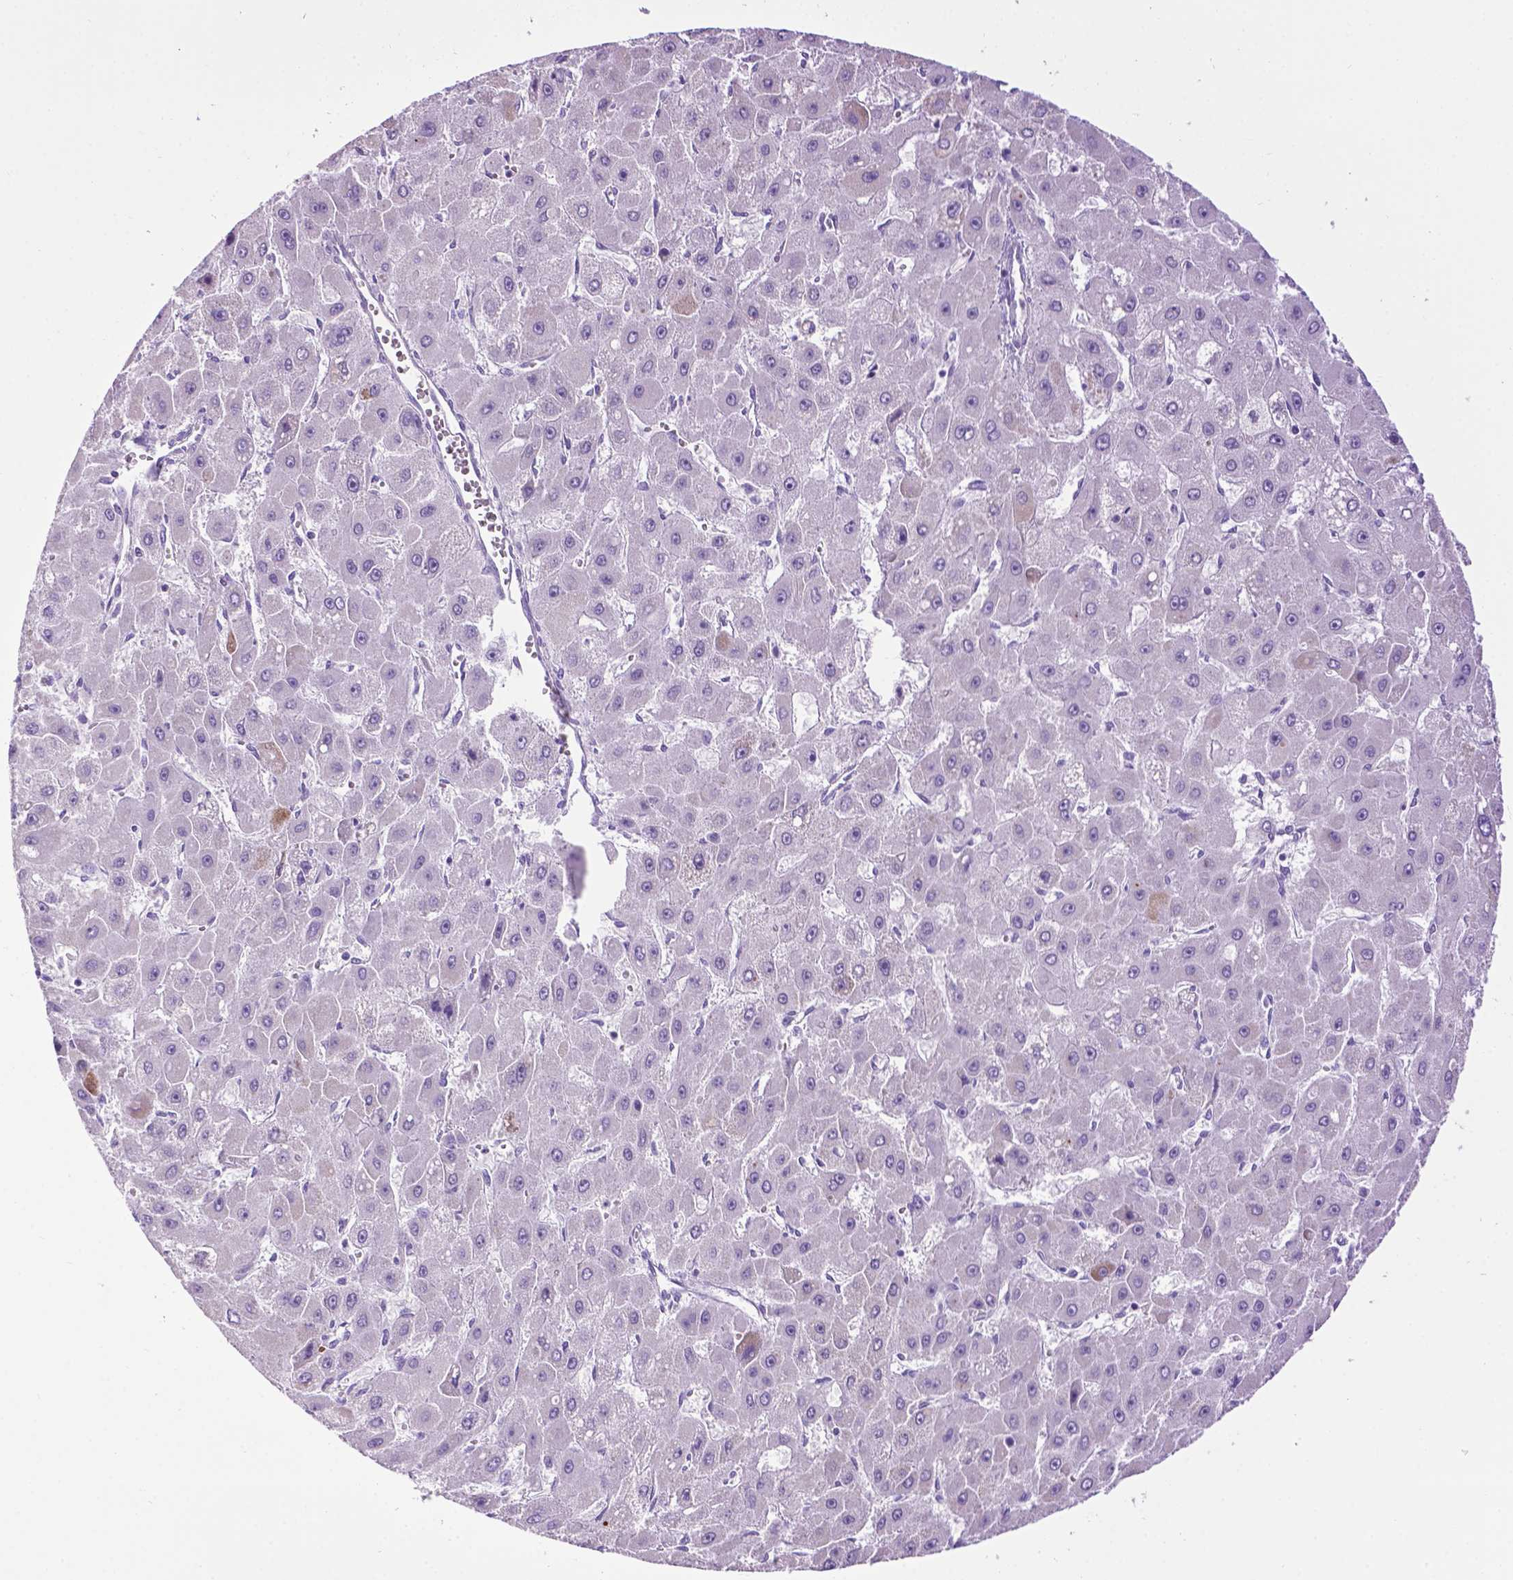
{"staining": {"intensity": "negative", "quantity": "none", "location": "none"}, "tissue": "liver cancer", "cell_type": "Tumor cells", "image_type": "cancer", "snomed": [{"axis": "morphology", "description": "Carcinoma, Hepatocellular, NOS"}, {"axis": "topography", "description": "Liver"}], "caption": "High magnification brightfield microscopy of liver cancer stained with DAB (3,3'-diaminobenzidine) (brown) and counterstained with hematoxylin (blue): tumor cells show no significant positivity.", "gene": "TMEM132E", "patient": {"sex": "female", "age": 25}}